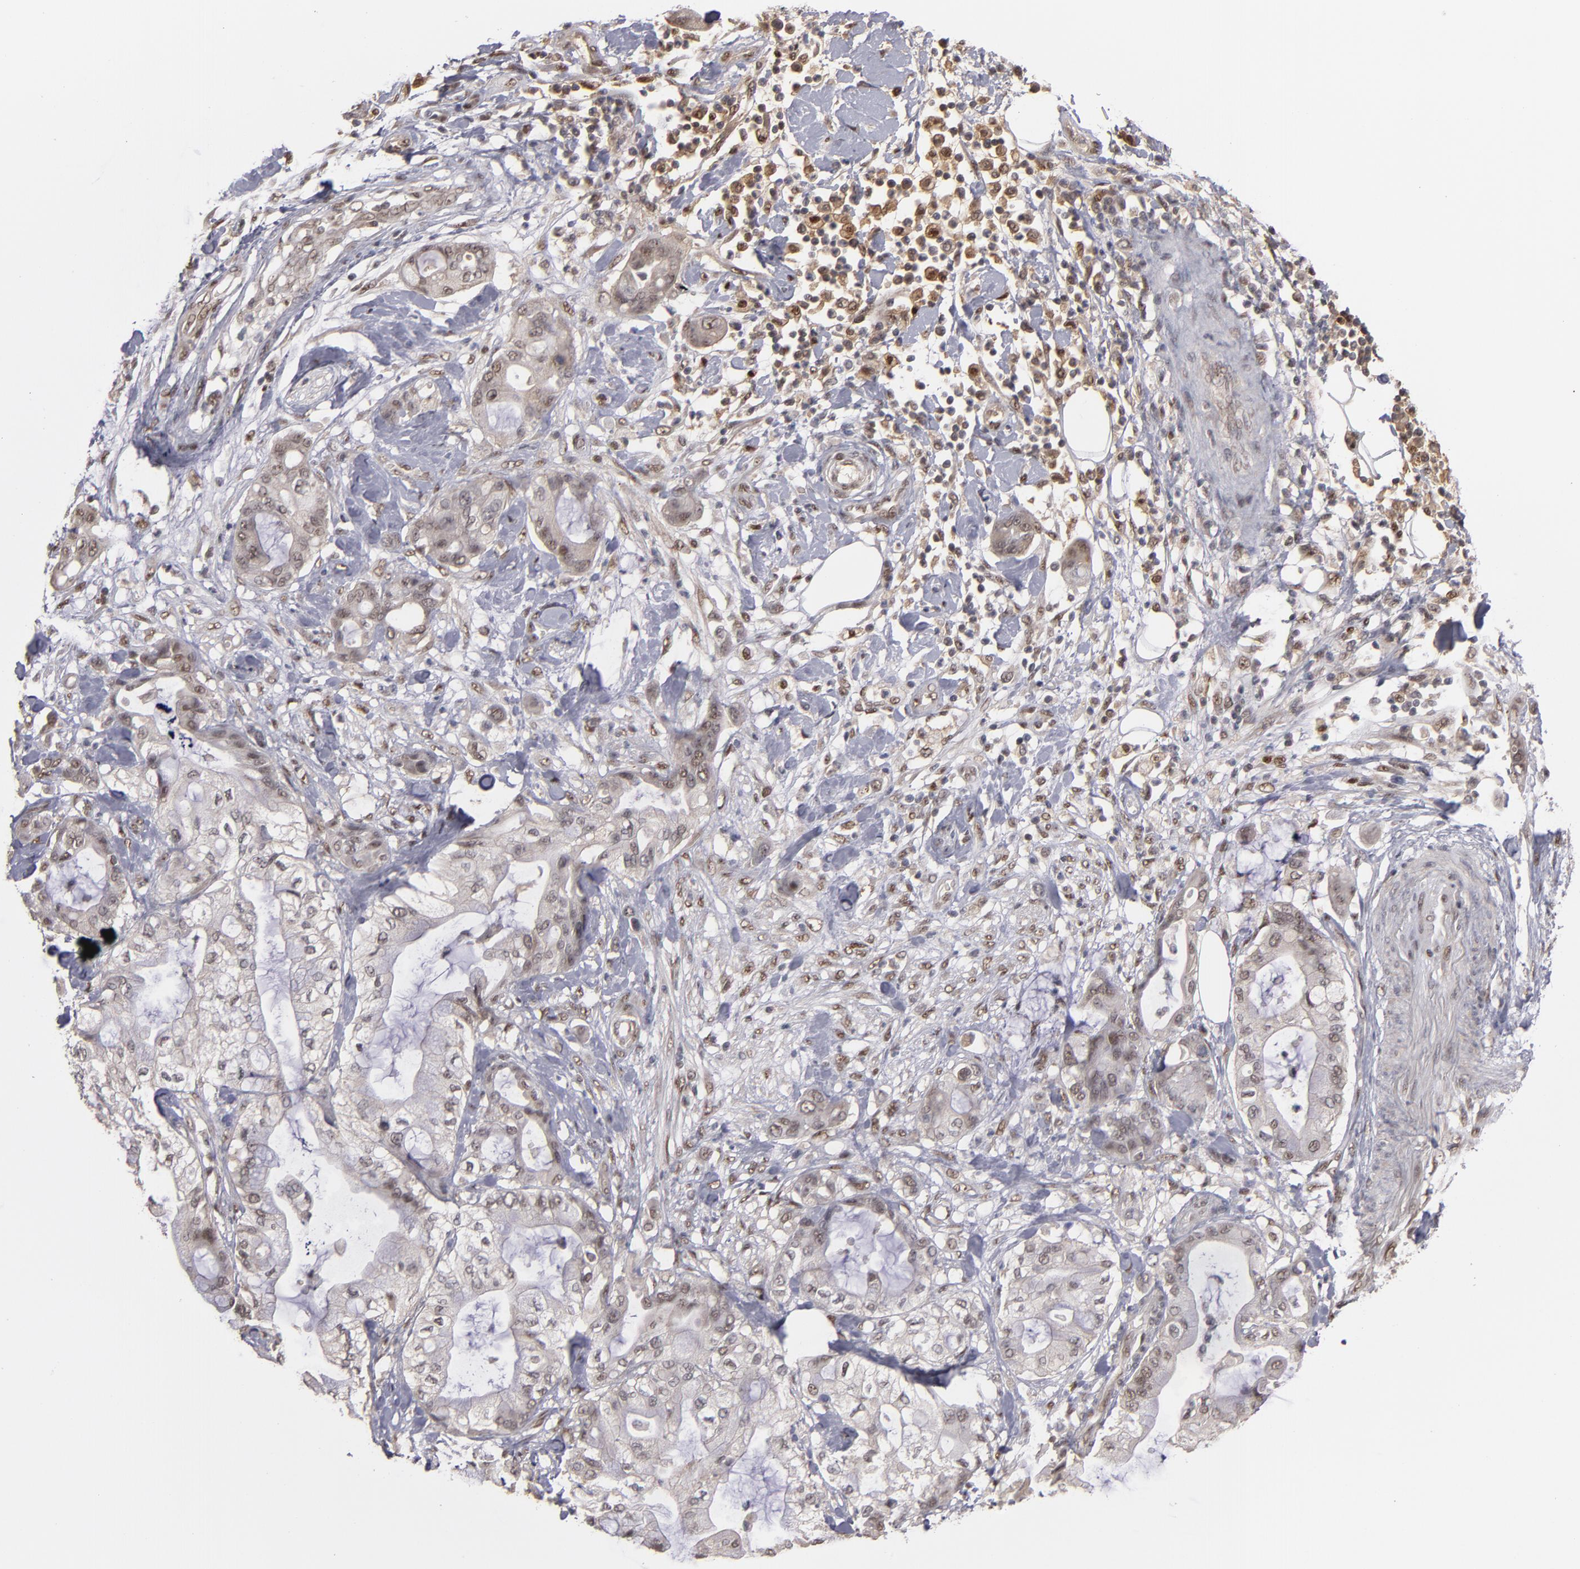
{"staining": {"intensity": "weak", "quantity": "<25%", "location": "nuclear"}, "tissue": "pancreatic cancer", "cell_type": "Tumor cells", "image_type": "cancer", "snomed": [{"axis": "morphology", "description": "Adenocarcinoma, NOS"}, {"axis": "morphology", "description": "Adenocarcinoma, metastatic, NOS"}, {"axis": "topography", "description": "Lymph node"}, {"axis": "topography", "description": "Pancreas"}, {"axis": "topography", "description": "Duodenum"}], "caption": "Micrograph shows no significant protein staining in tumor cells of adenocarcinoma (pancreatic). The staining was performed using DAB to visualize the protein expression in brown, while the nuclei were stained in blue with hematoxylin (Magnification: 20x).", "gene": "ZNF234", "patient": {"sex": "female", "age": 64}}